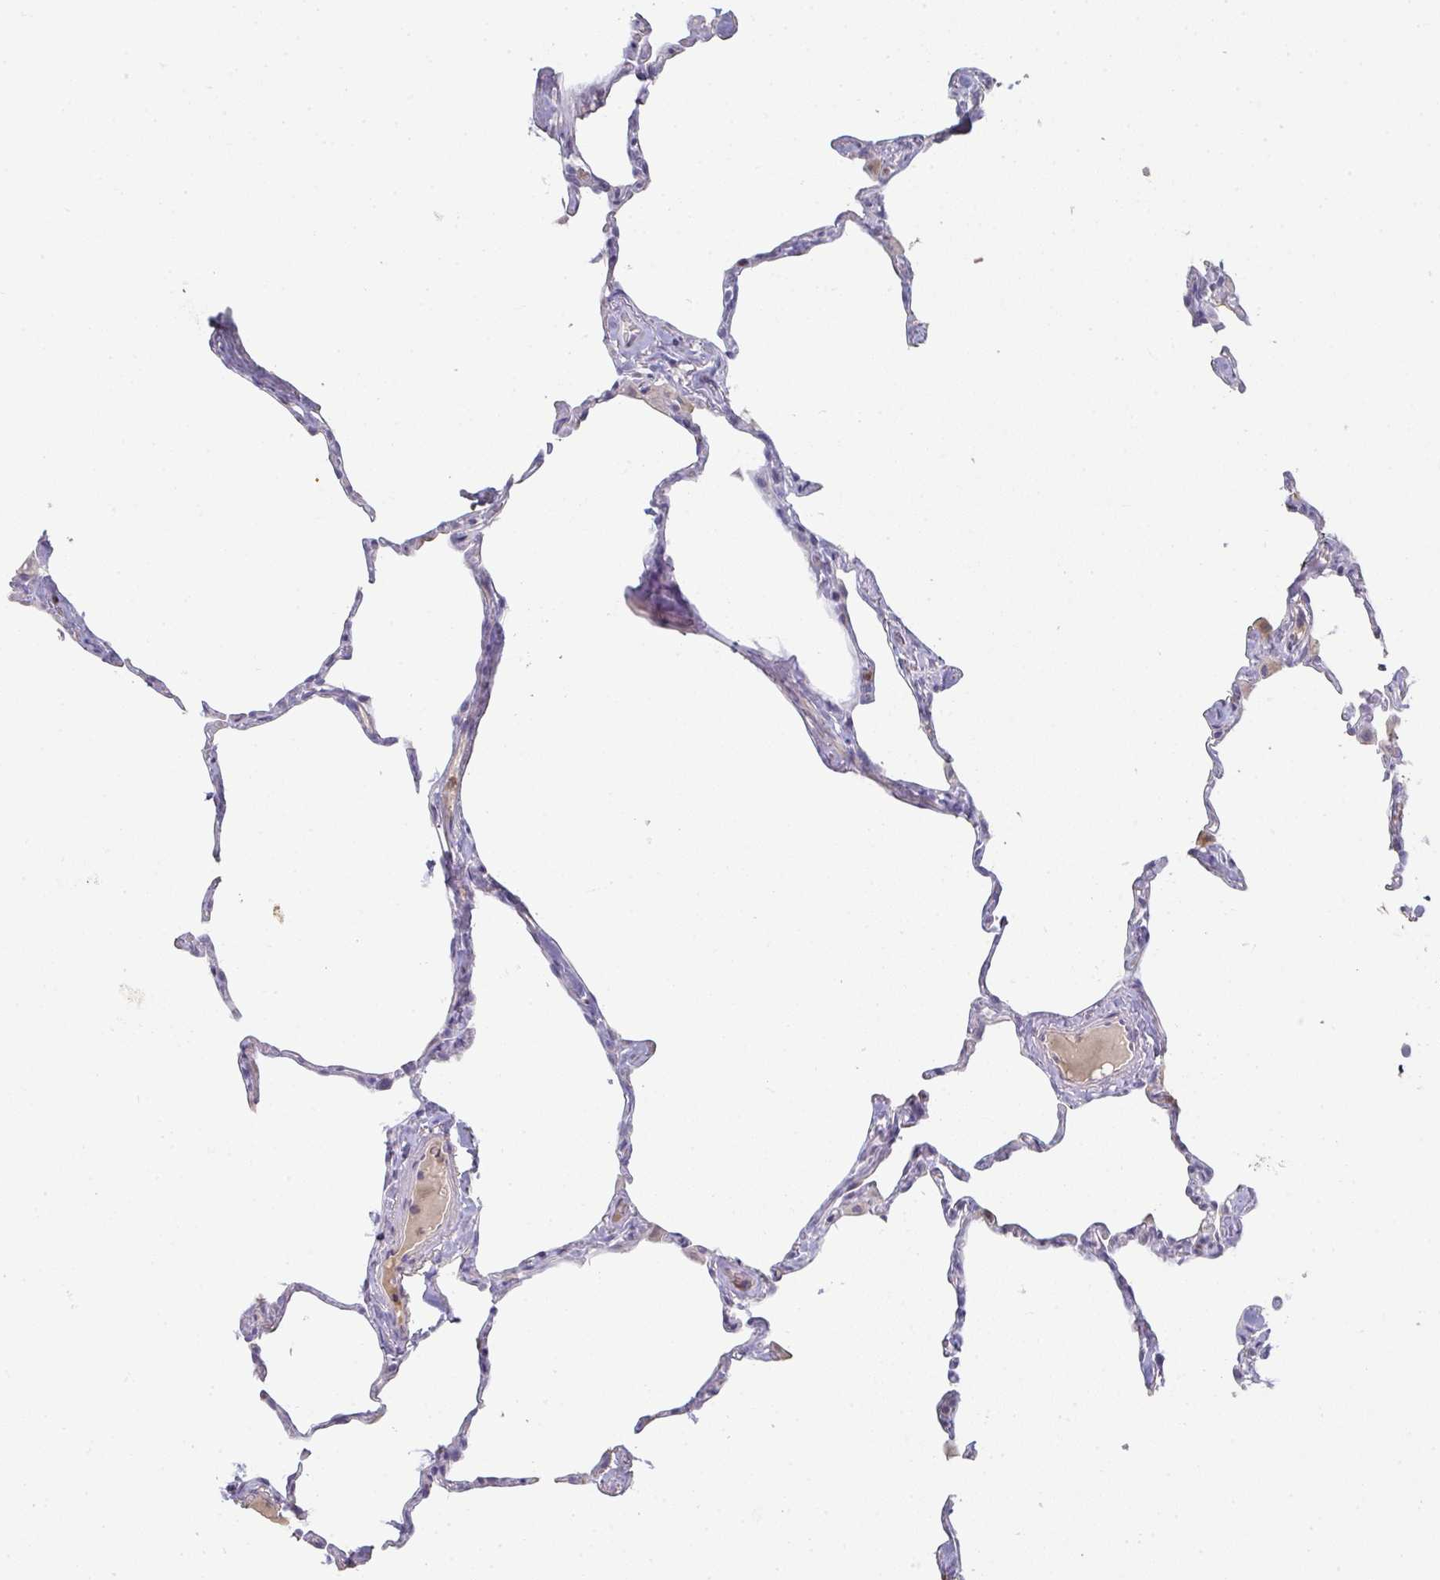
{"staining": {"intensity": "negative", "quantity": "none", "location": "none"}, "tissue": "lung", "cell_type": "Alveolar cells", "image_type": "normal", "snomed": [{"axis": "morphology", "description": "Normal tissue, NOS"}, {"axis": "topography", "description": "Lung"}], "caption": "DAB immunohistochemical staining of normal human lung demonstrates no significant staining in alveolar cells.", "gene": "A1CF", "patient": {"sex": "male", "age": 65}}